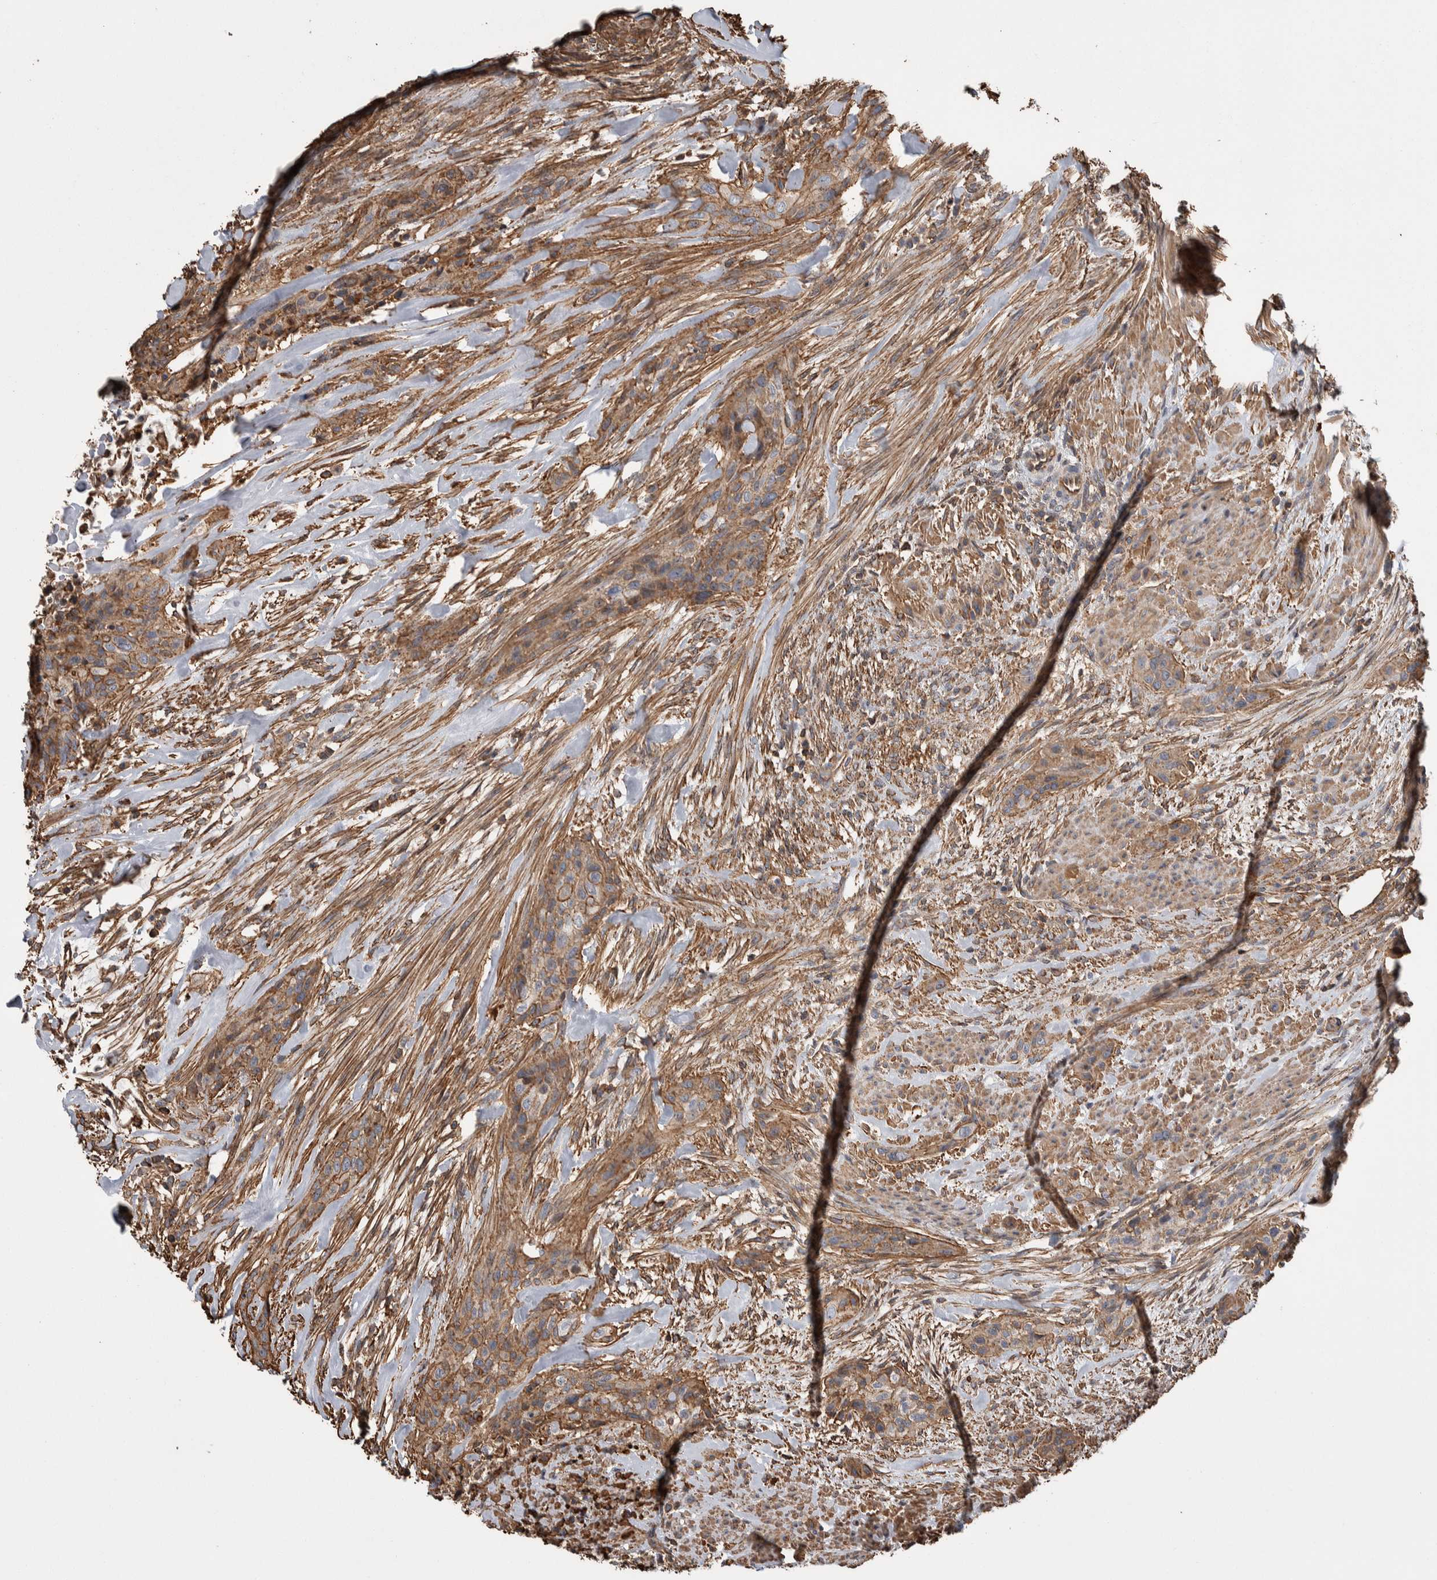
{"staining": {"intensity": "moderate", "quantity": ">75%", "location": "cytoplasmic/membranous"}, "tissue": "urothelial cancer", "cell_type": "Tumor cells", "image_type": "cancer", "snomed": [{"axis": "morphology", "description": "Urothelial carcinoma, High grade"}, {"axis": "topography", "description": "Urinary bladder"}], "caption": "This is an image of immunohistochemistry (IHC) staining of urothelial cancer, which shows moderate expression in the cytoplasmic/membranous of tumor cells.", "gene": "ENPP2", "patient": {"sex": "male", "age": 35}}